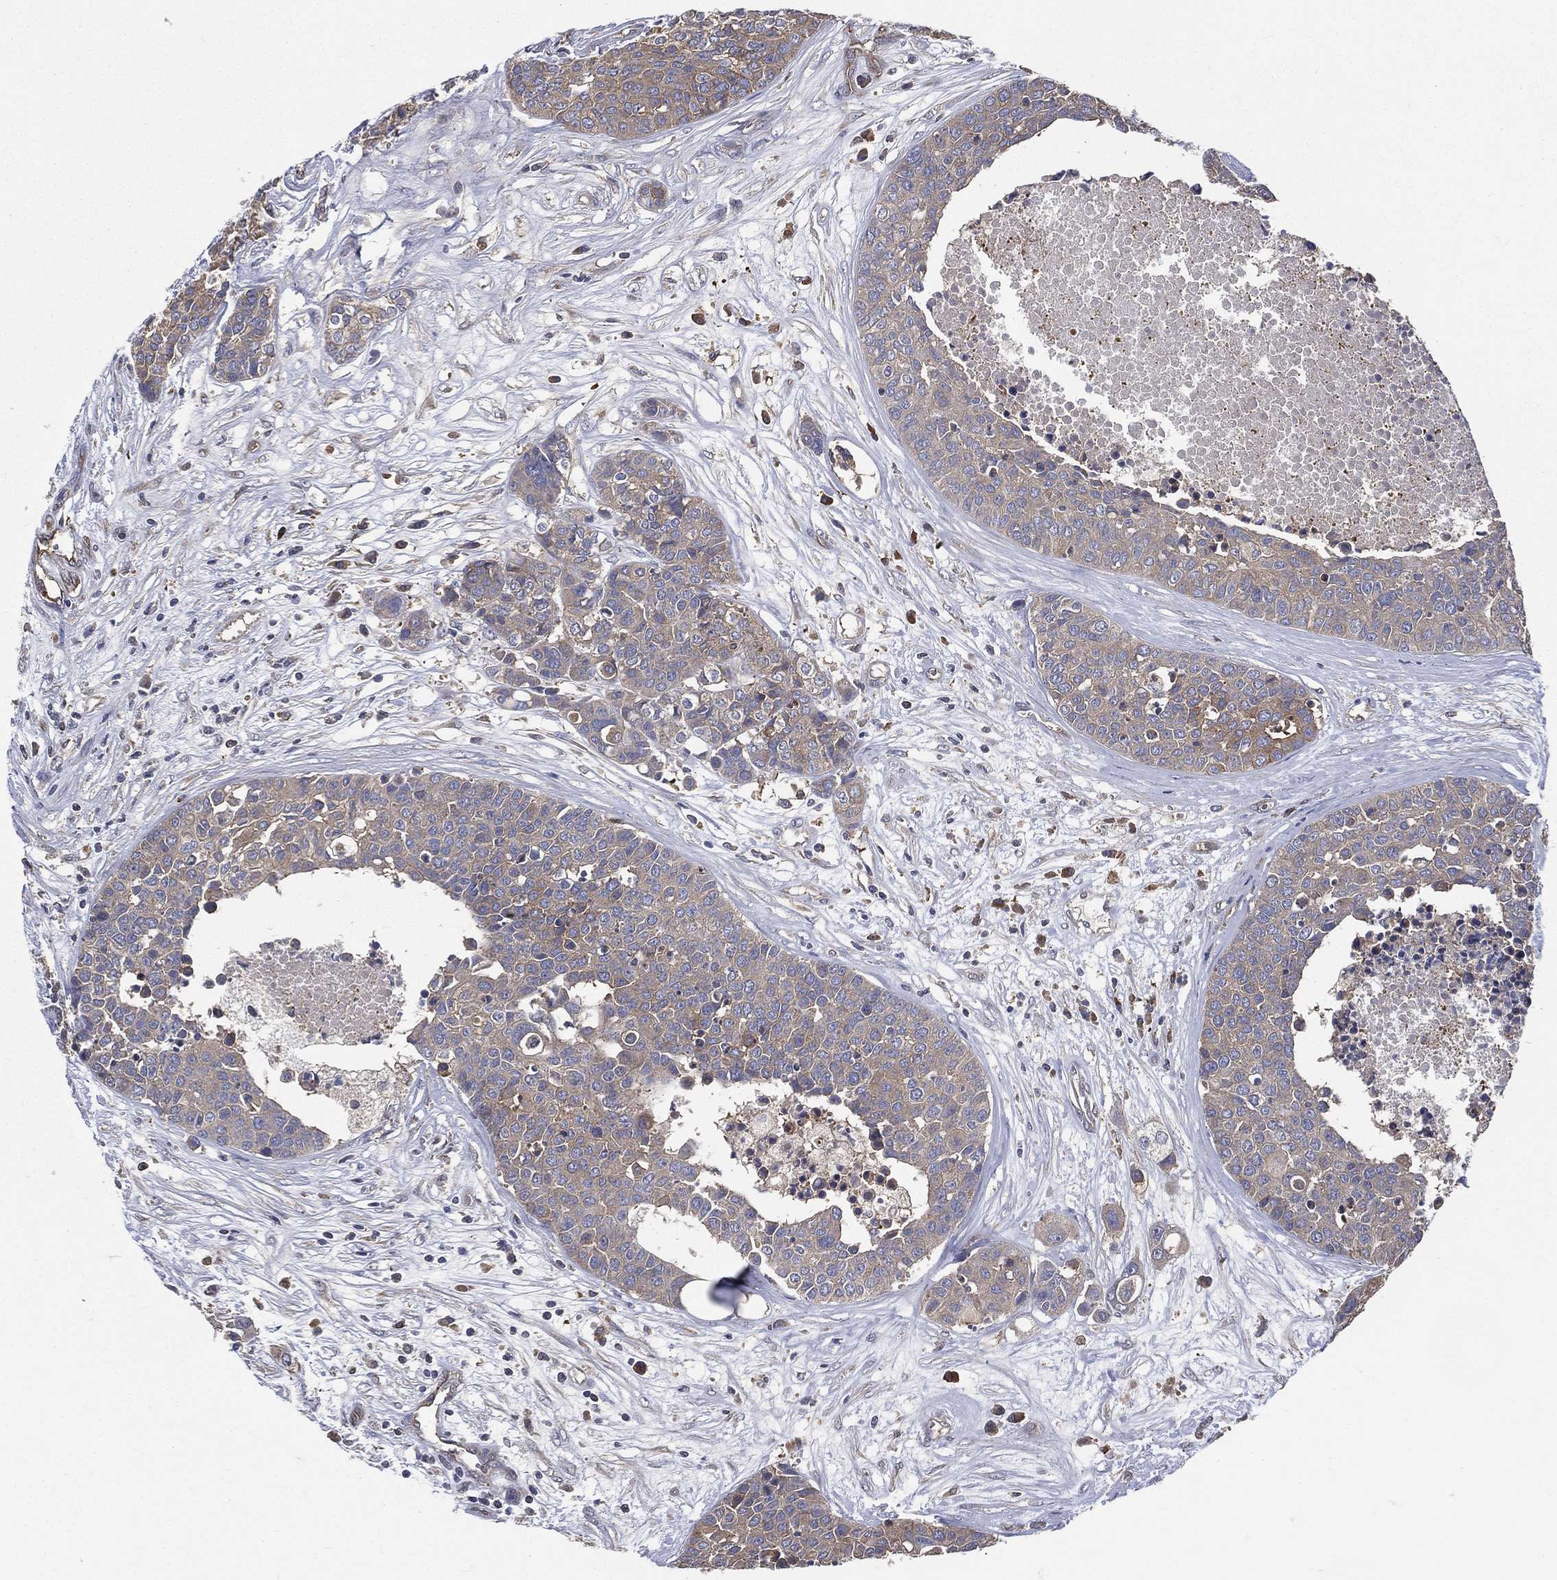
{"staining": {"intensity": "negative", "quantity": "none", "location": "none"}, "tissue": "carcinoid", "cell_type": "Tumor cells", "image_type": "cancer", "snomed": [{"axis": "morphology", "description": "Carcinoid, malignant, NOS"}, {"axis": "topography", "description": "Colon"}], "caption": "Tumor cells show no significant protein staining in carcinoid. (DAB immunohistochemistry (IHC) visualized using brightfield microscopy, high magnification).", "gene": "SMPD3", "patient": {"sex": "male", "age": 81}}